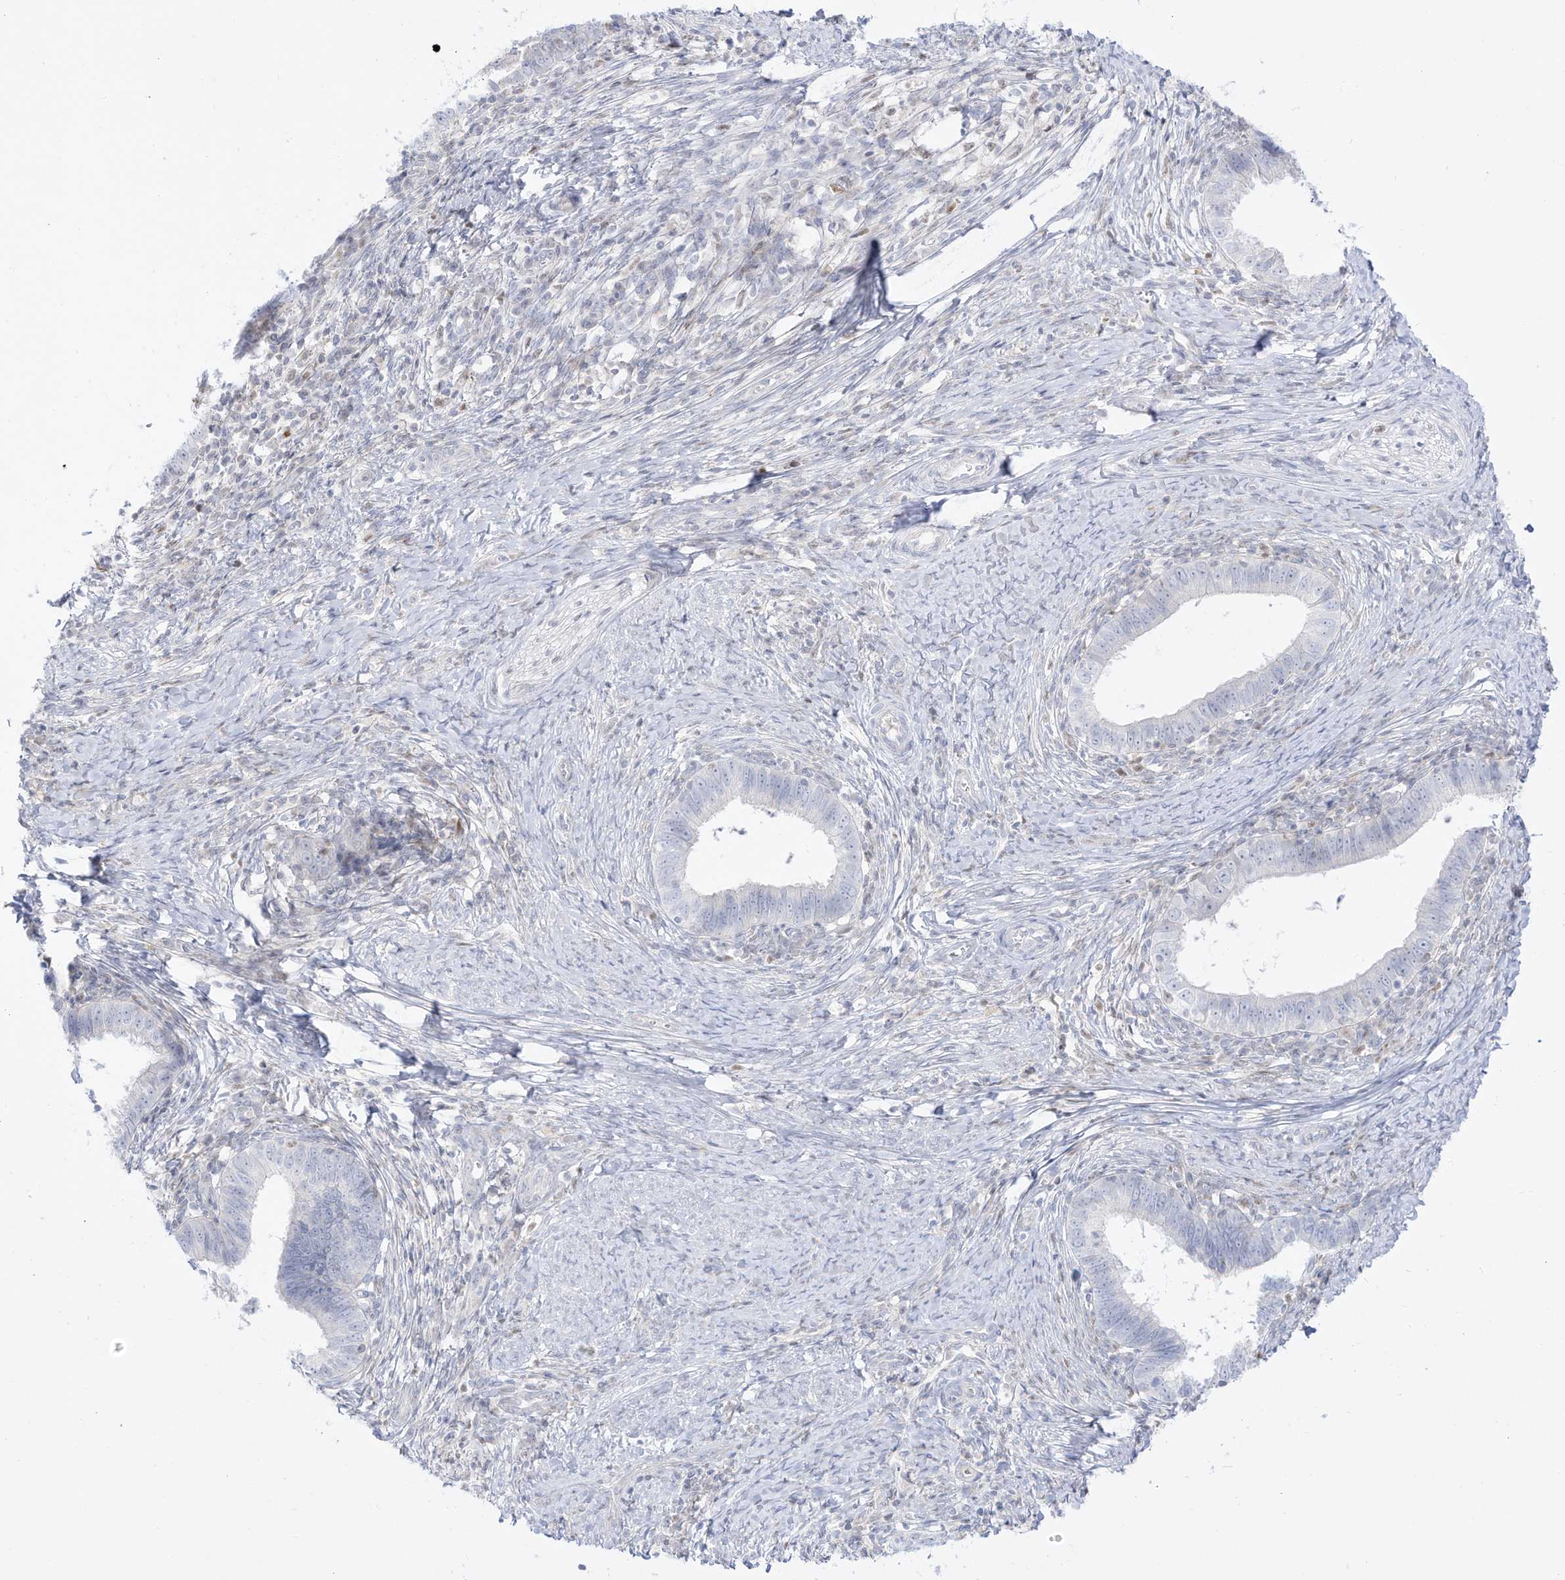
{"staining": {"intensity": "negative", "quantity": "none", "location": "none"}, "tissue": "cervical cancer", "cell_type": "Tumor cells", "image_type": "cancer", "snomed": [{"axis": "morphology", "description": "Adenocarcinoma, NOS"}, {"axis": "topography", "description": "Cervix"}], "caption": "Adenocarcinoma (cervical) was stained to show a protein in brown. There is no significant expression in tumor cells. (Stains: DAB immunohistochemistry with hematoxylin counter stain, Microscopy: brightfield microscopy at high magnification).", "gene": "DMKN", "patient": {"sex": "female", "age": 36}}